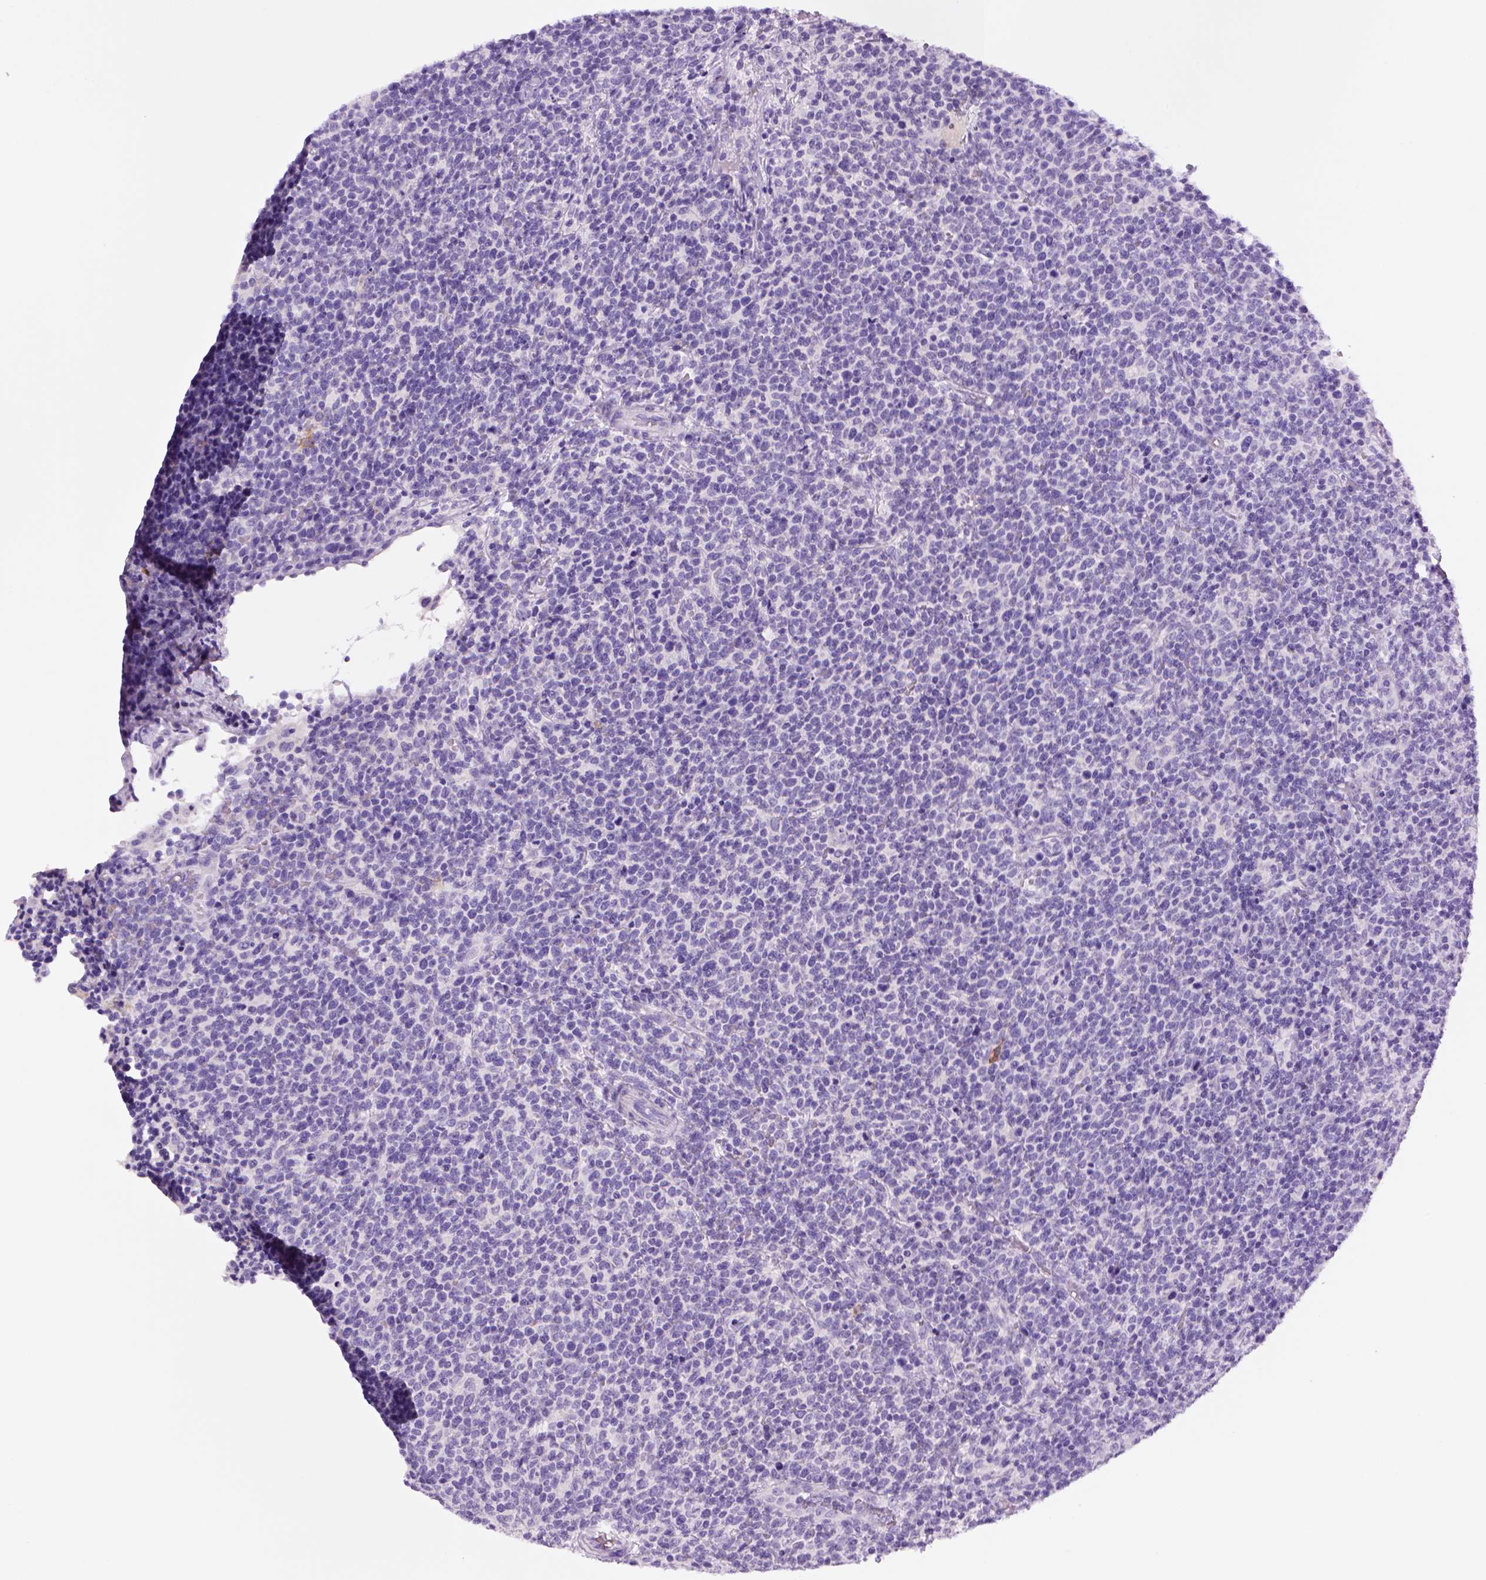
{"staining": {"intensity": "negative", "quantity": "none", "location": "none"}, "tissue": "lymphoma", "cell_type": "Tumor cells", "image_type": "cancer", "snomed": [{"axis": "morphology", "description": "Malignant lymphoma, non-Hodgkin's type, High grade"}, {"axis": "topography", "description": "Lymph node"}], "caption": "High magnification brightfield microscopy of high-grade malignant lymphoma, non-Hodgkin's type stained with DAB (brown) and counterstained with hematoxylin (blue): tumor cells show no significant positivity. (IHC, brightfield microscopy, high magnification).", "gene": "SGCG", "patient": {"sex": "male", "age": 61}}